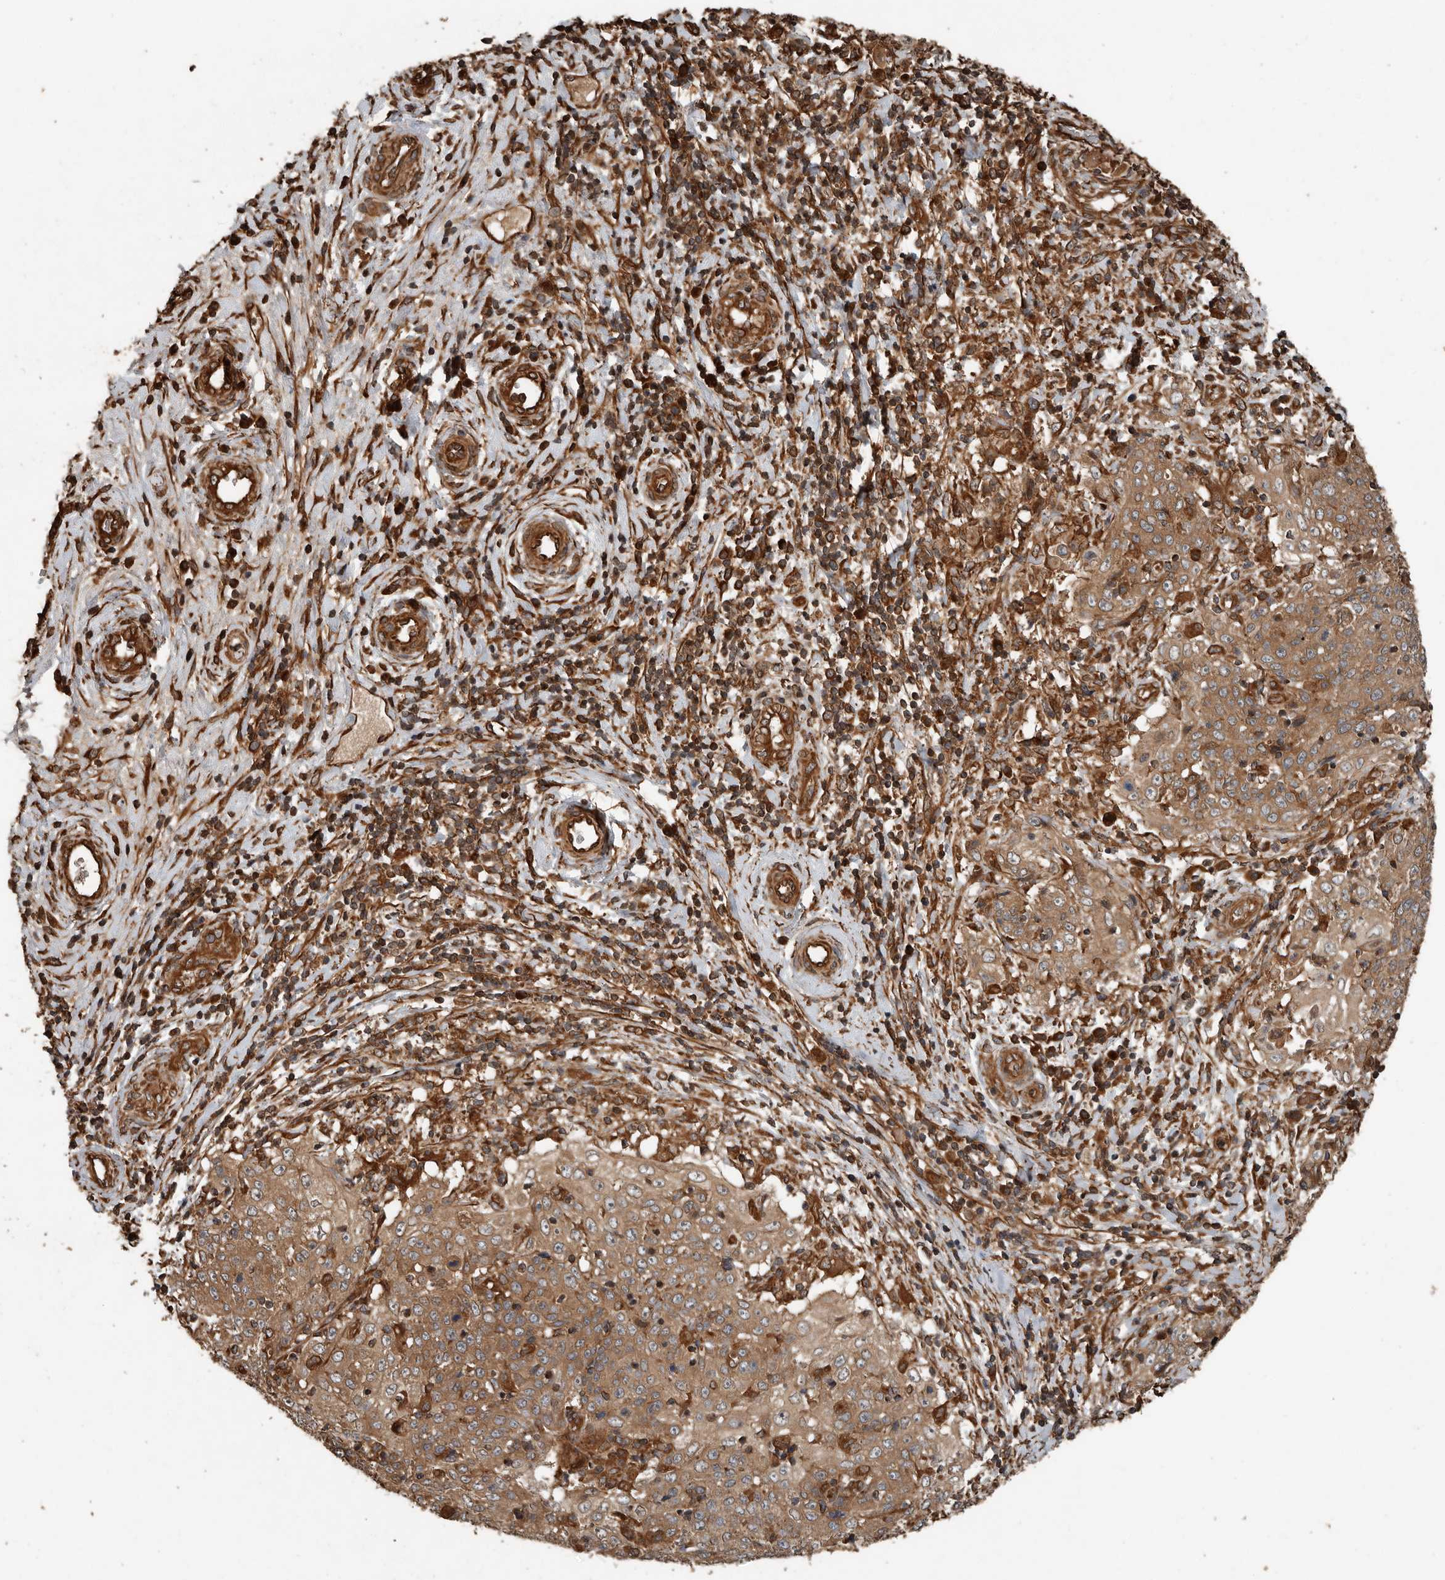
{"staining": {"intensity": "weak", "quantity": ">75%", "location": "cytoplasmic/membranous"}, "tissue": "cervical cancer", "cell_type": "Tumor cells", "image_type": "cancer", "snomed": [{"axis": "morphology", "description": "Squamous cell carcinoma, NOS"}, {"axis": "topography", "description": "Cervix"}], "caption": "Cervical cancer (squamous cell carcinoma) stained for a protein shows weak cytoplasmic/membranous positivity in tumor cells.", "gene": "YOD1", "patient": {"sex": "female", "age": 48}}